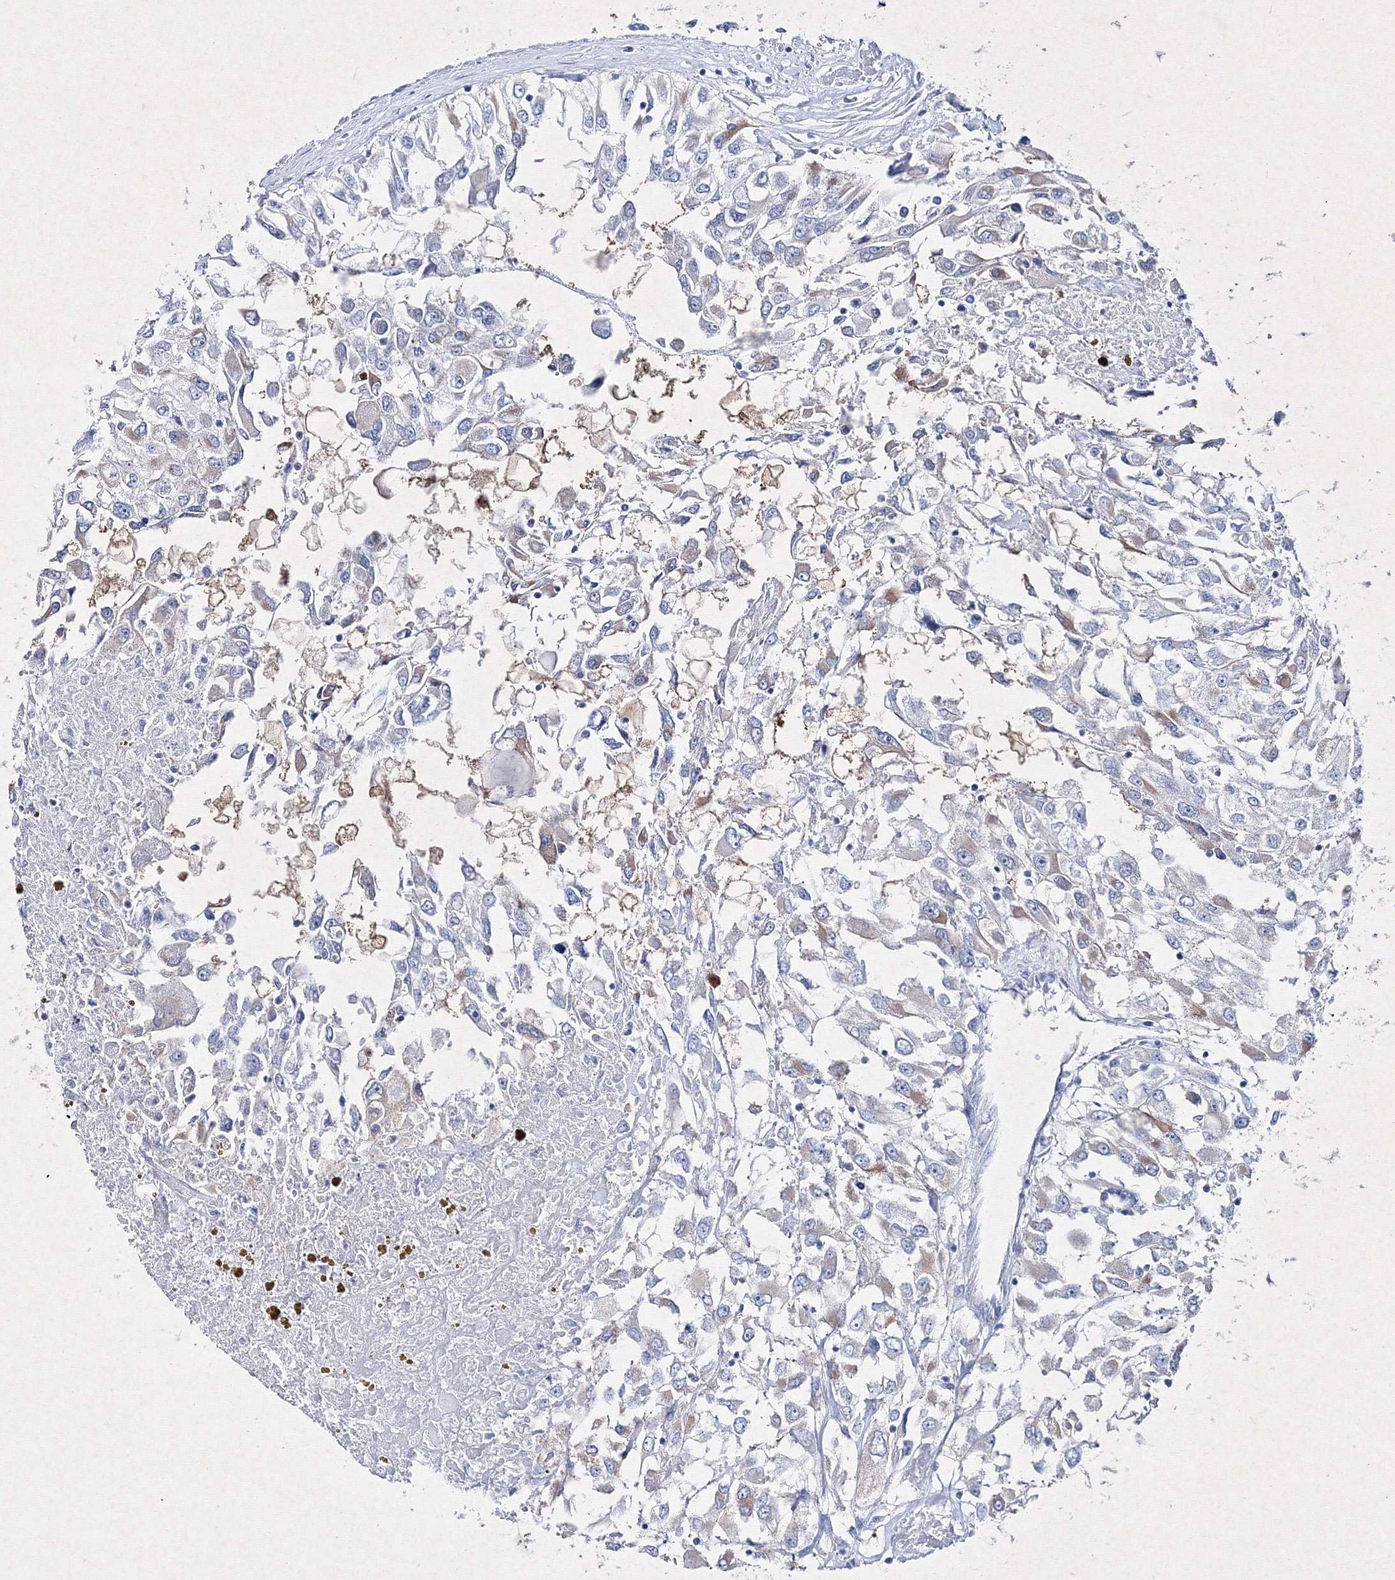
{"staining": {"intensity": "negative", "quantity": "none", "location": "none"}, "tissue": "renal cancer", "cell_type": "Tumor cells", "image_type": "cancer", "snomed": [{"axis": "morphology", "description": "Adenocarcinoma, NOS"}, {"axis": "topography", "description": "Kidney"}], "caption": "This micrograph is of renal cancer stained with IHC to label a protein in brown with the nuclei are counter-stained blue. There is no staining in tumor cells.", "gene": "SMIM29", "patient": {"sex": "female", "age": 52}}